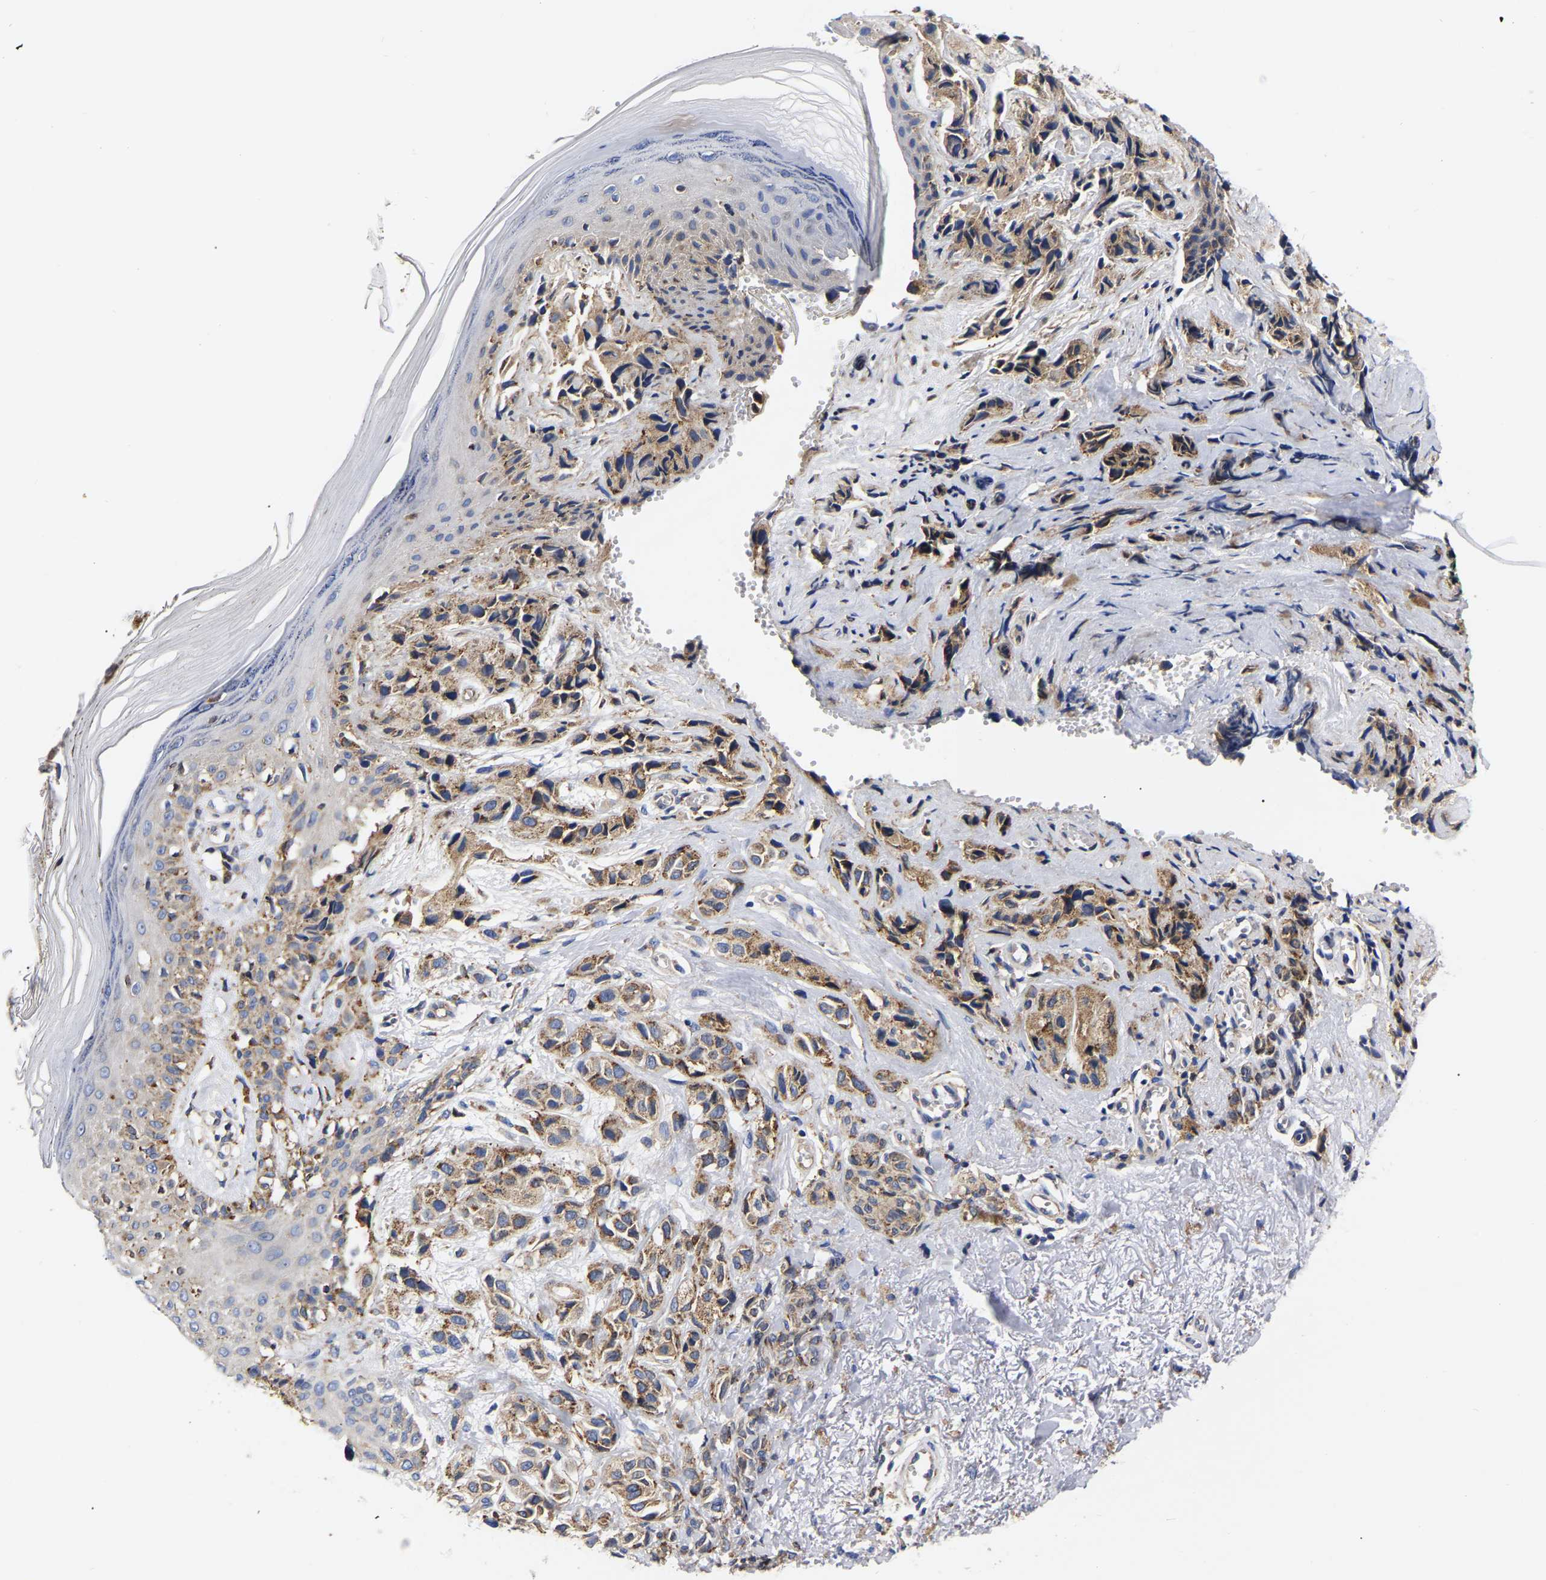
{"staining": {"intensity": "moderate", "quantity": ">75%", "location": "cytoplasmic/membranous"}, "tissue": "melanoma", "cell_type": "Tumor cells", "image_type": "cancer", "snomed": [{"axis": "morphology", "description": "Malignant melanoma, NOS"}, {"axis": "topography", "description": "Skin"}], "caption": "Melanoma stained with a protein marker demonstrates moderate staining in tumor cells.", "gene": "CFAP298", "patient": {"sex": "female", "age": 58}}